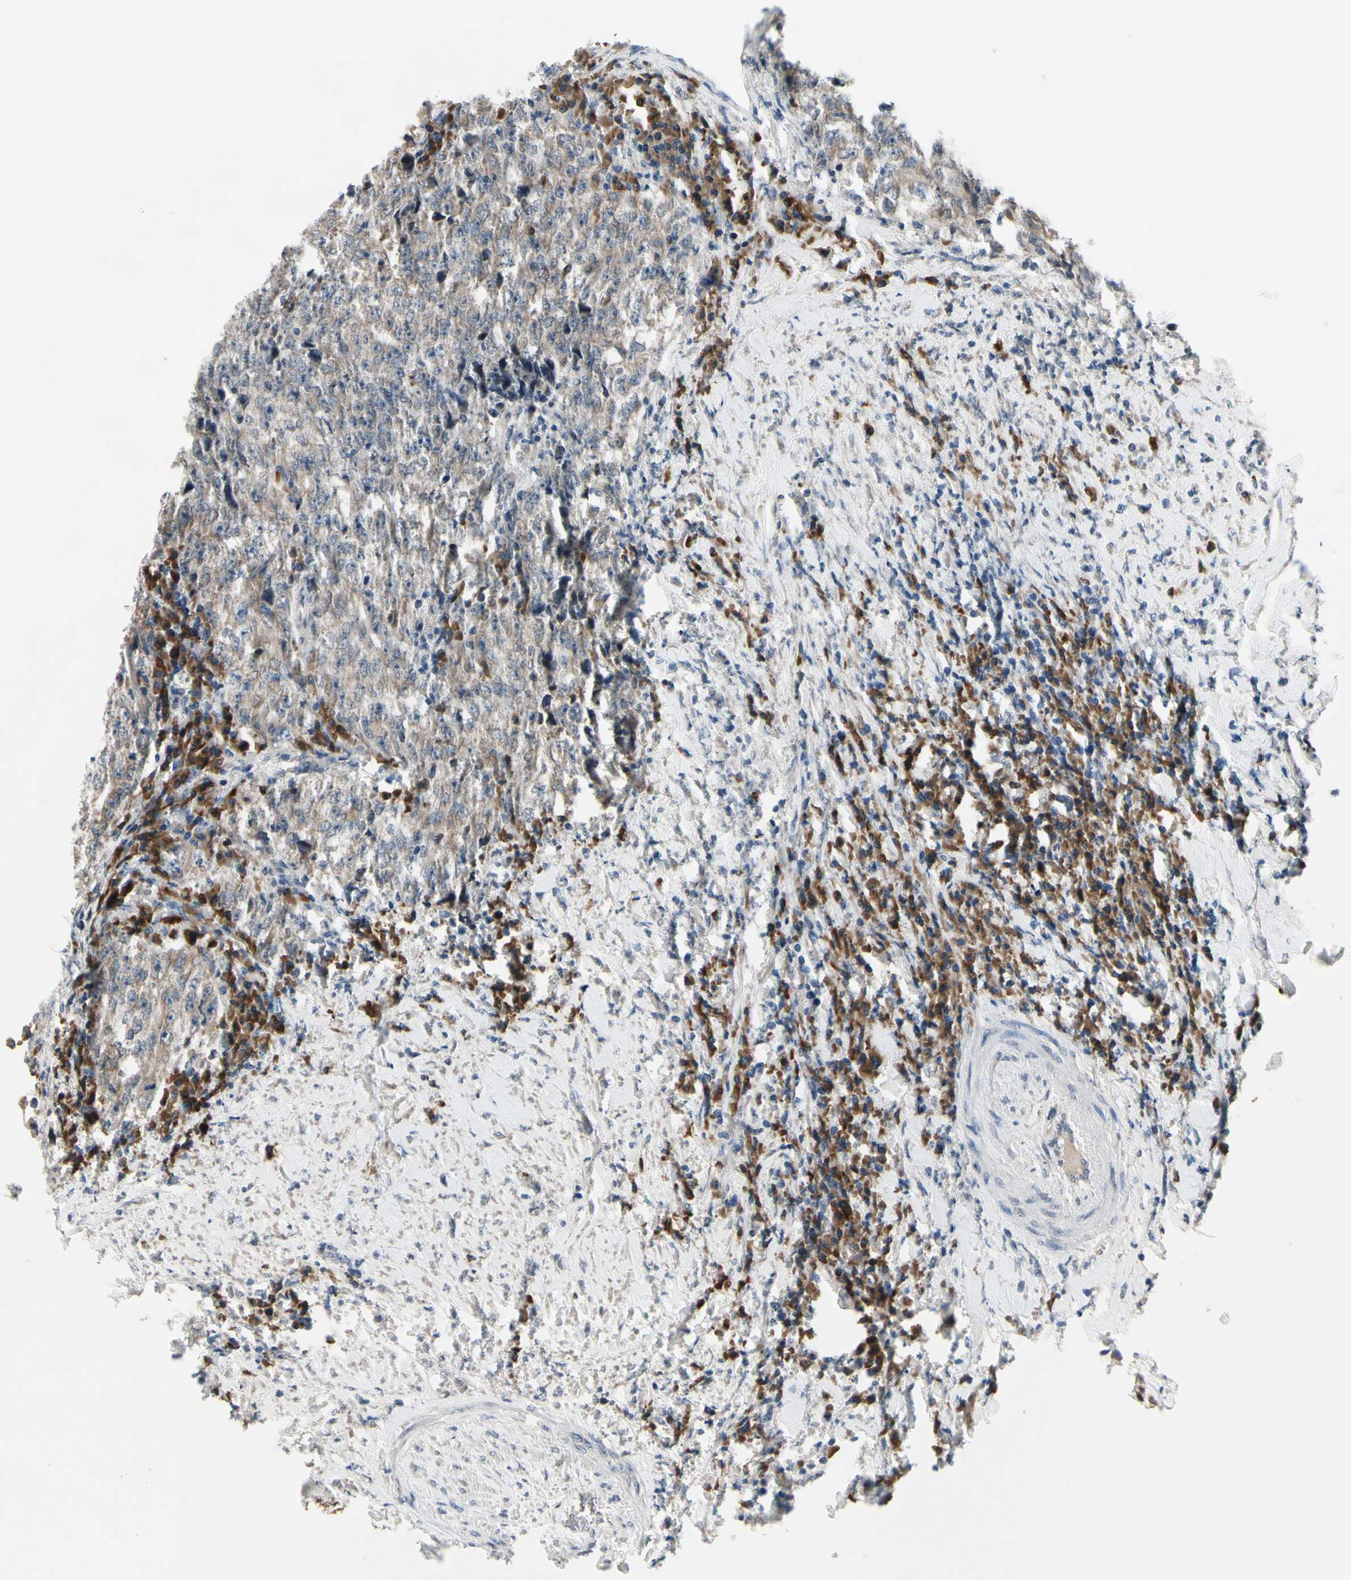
{"staining": {"intensity": "weak", "quantity": "25%-75%", "location": "cytoplasmic/membranous"}, "tissue": "testis cancer", "cell_type": "Tumor cells", "image_type": "cancer", "snomed": [{"axis": "morphology", "description": "Necrosis, NOS"}, {"axis": "morphology", "description": "Carcinoma, Embryonal, NOS"}, {"axis": "topography", "description": "Testis"}], "caption": "Tumor cells reveal low levels of weak cytoplasmic/membranous staining in about 25%-75% of cells in human embryonal carcinoma (testis).", "gene": "SELENOK", "patient": {"sex": "male", "age": 19}}